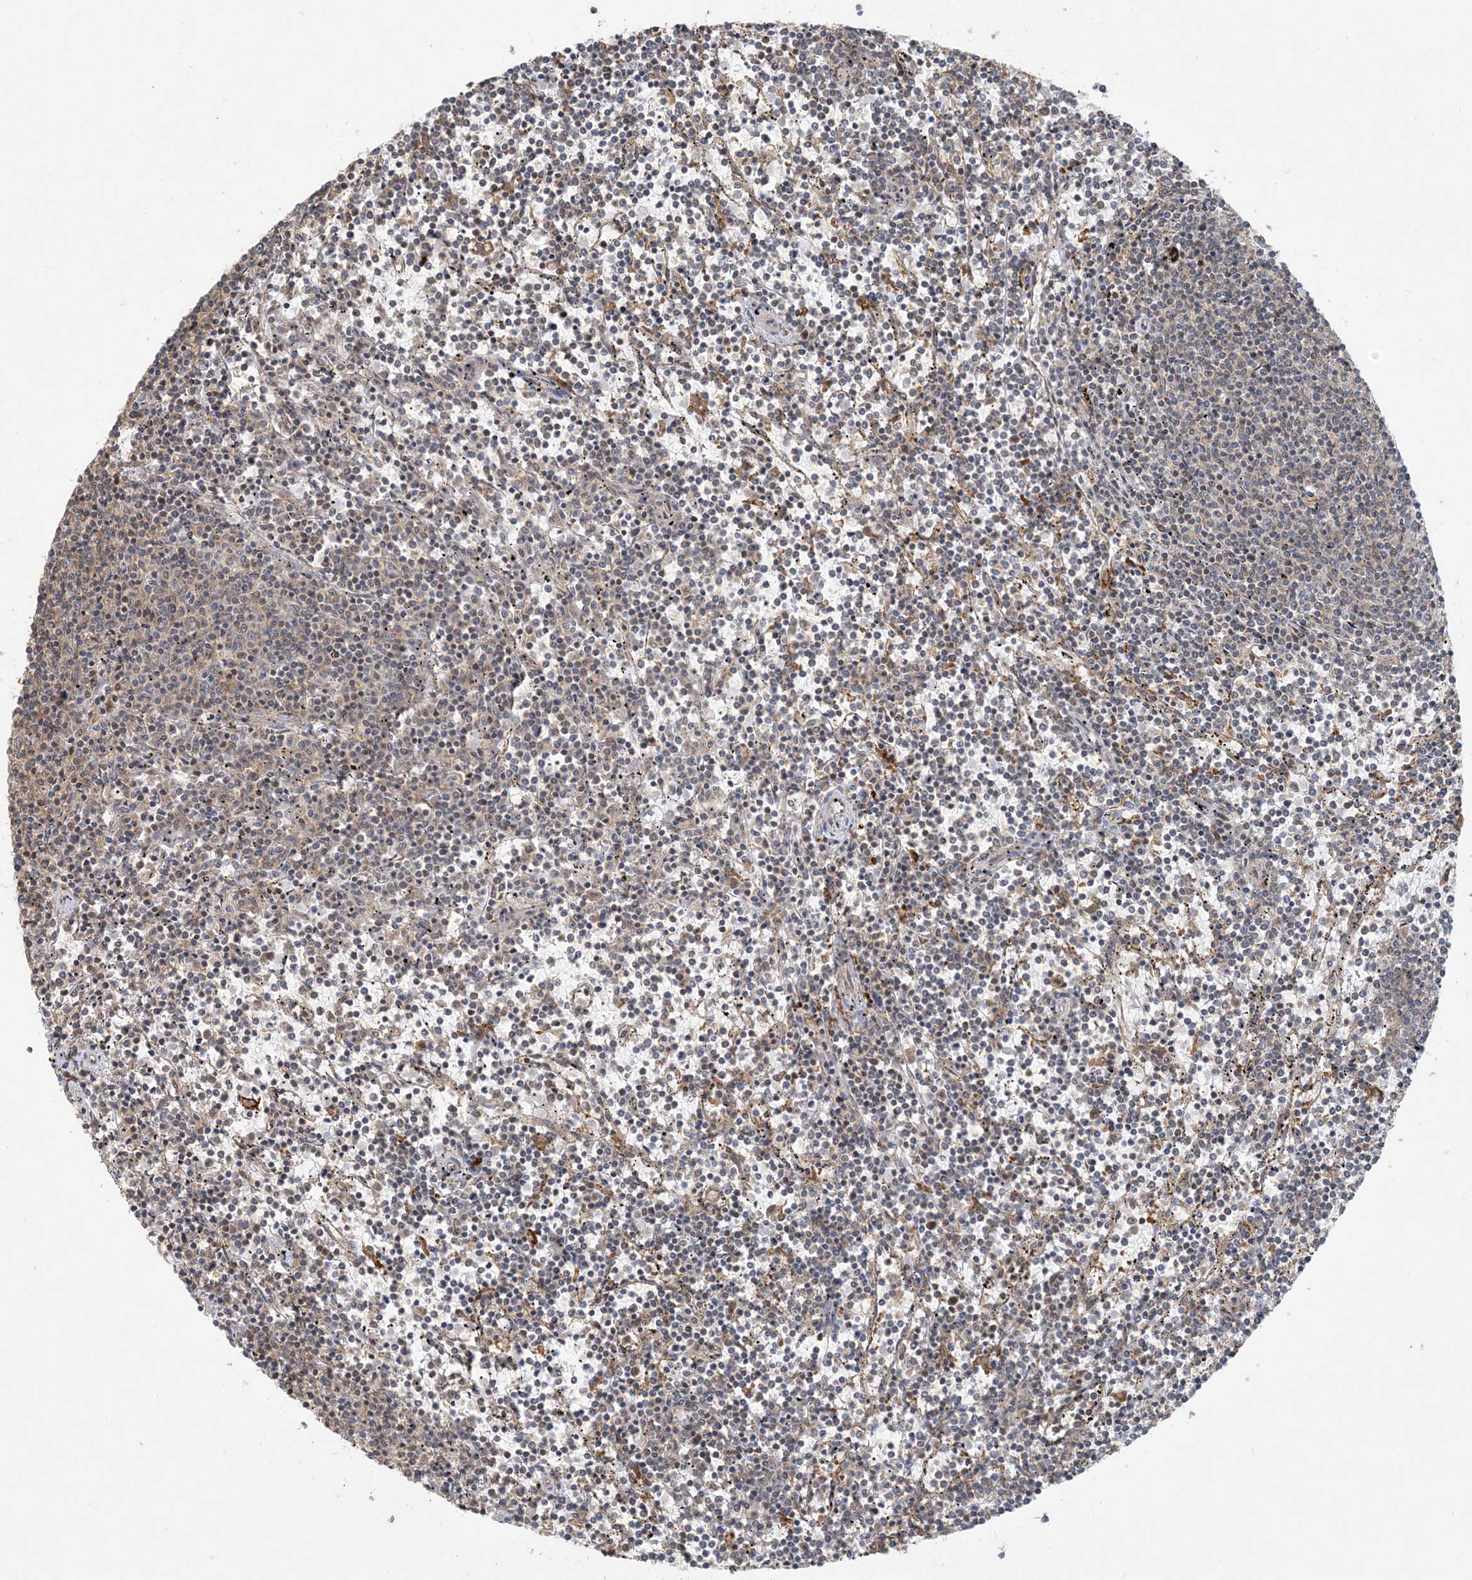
{"staining": {"intensity": "negative", "quantity": "none", "location": "none"}, "tissue": "lymphoma", "cell_type": "Tumor cells", "image_type": "cancer", "snomed": [{"axis": "morphology", "description": "Malignant lymphoma, non-Hodgkin's type, Low grade"}, {"axis": "topography", "description": "Spleen"}], "caption": "IHC image of neoplastic tissue: low-grade malignant lymphoma, non-Hodgkin's type stained with DAB reveals no significant protein expression in tumor cells.", "gene": "OBI1", "patient": {"sex": "female", "age": 50}}